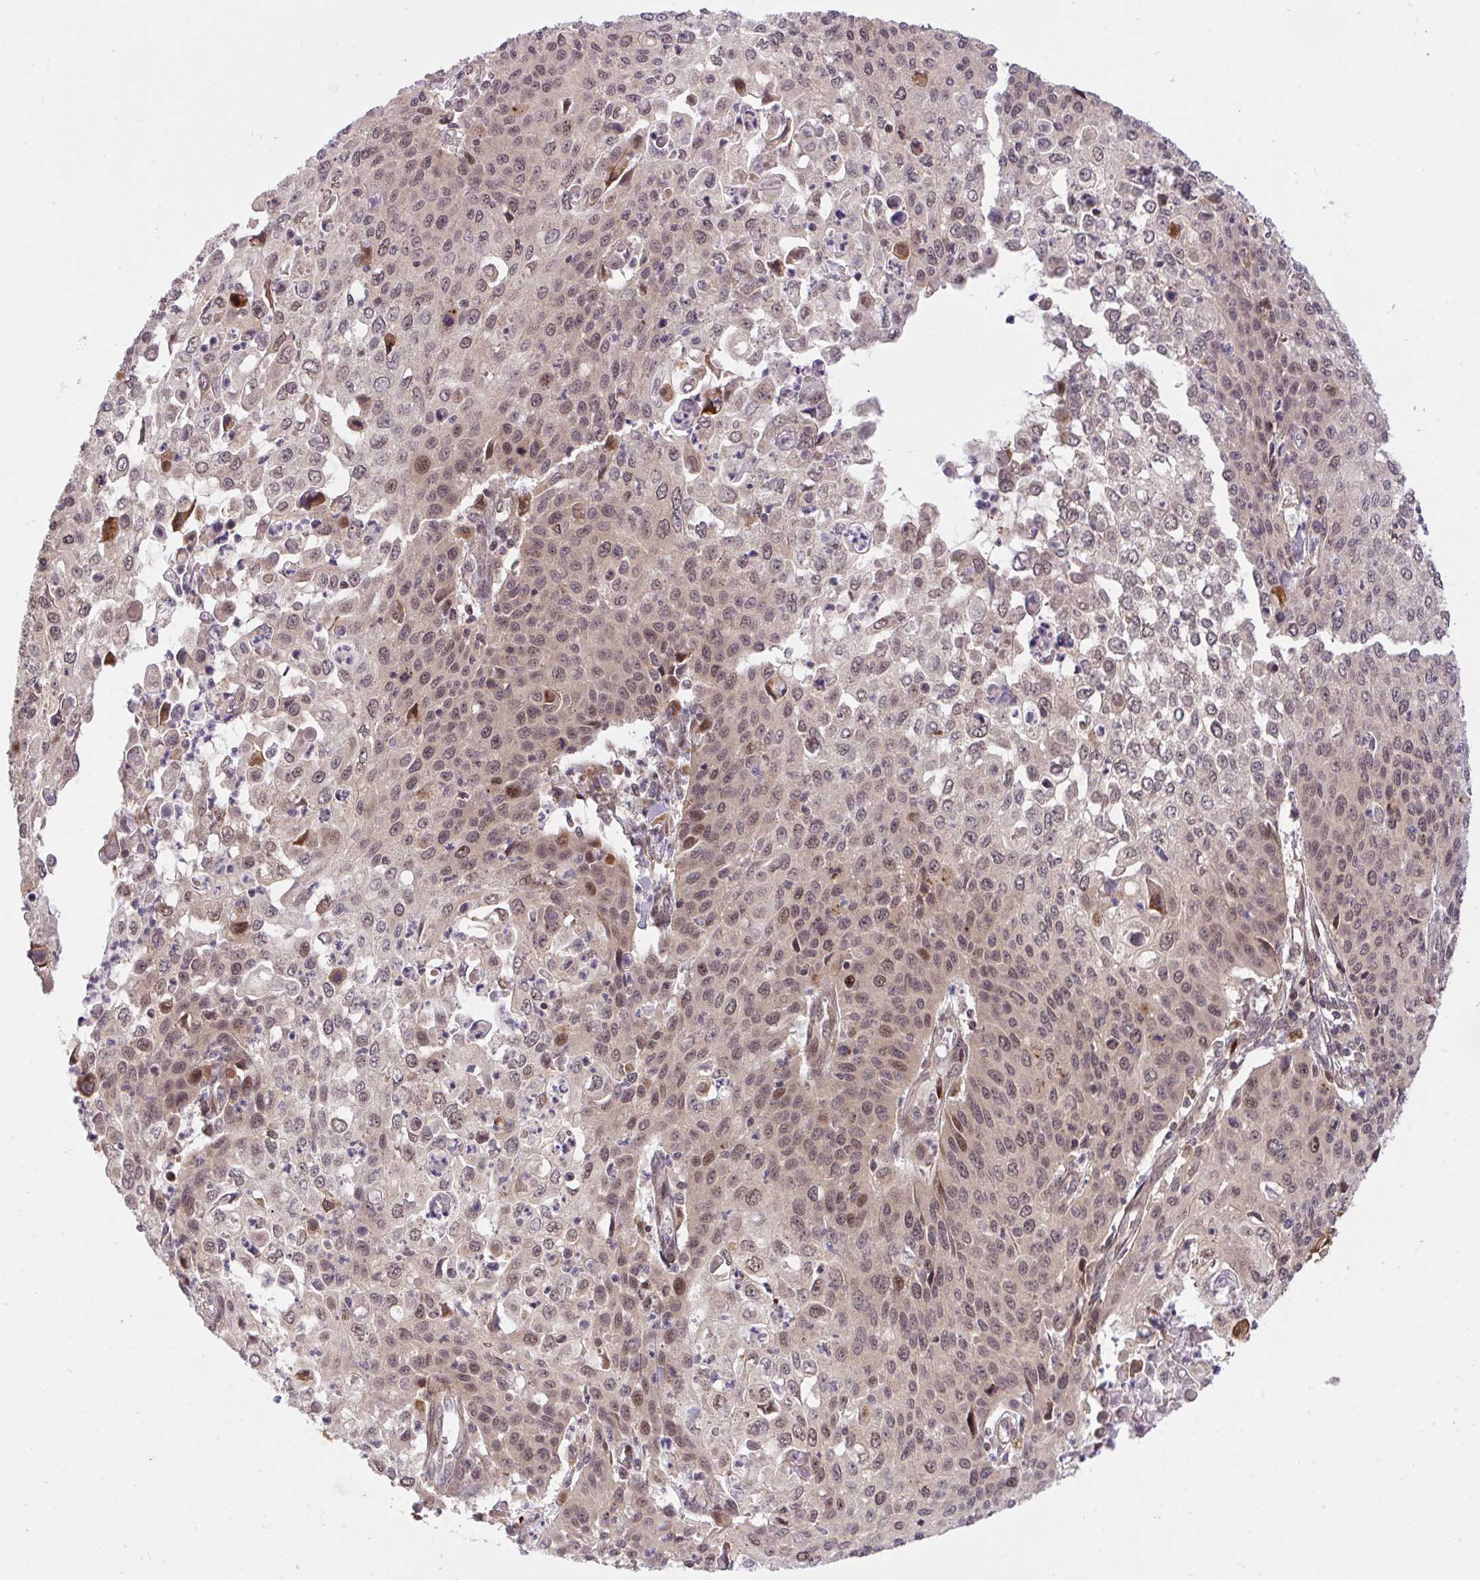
{"staining": {"intensity": "moderate", "quantity": "25%-75%", "location": "cytoplasmic/membranous"}, "tissue": "cervical cancer", "cell_type": "Tumor cells", "image_type": "cancer", "snomed": [{"axis": "morphology", "description": "Squamous cell carcinoma, NOS"}, {"axis": "topography", "description": "Cervix"}], "caption": "Moderate cytoplasmic/membranous positivity is identified in about 25%-75% of tumor cells in cervical cancer.", "gene": "ERI1", "patient": {"sex": "female", "age": 65}}